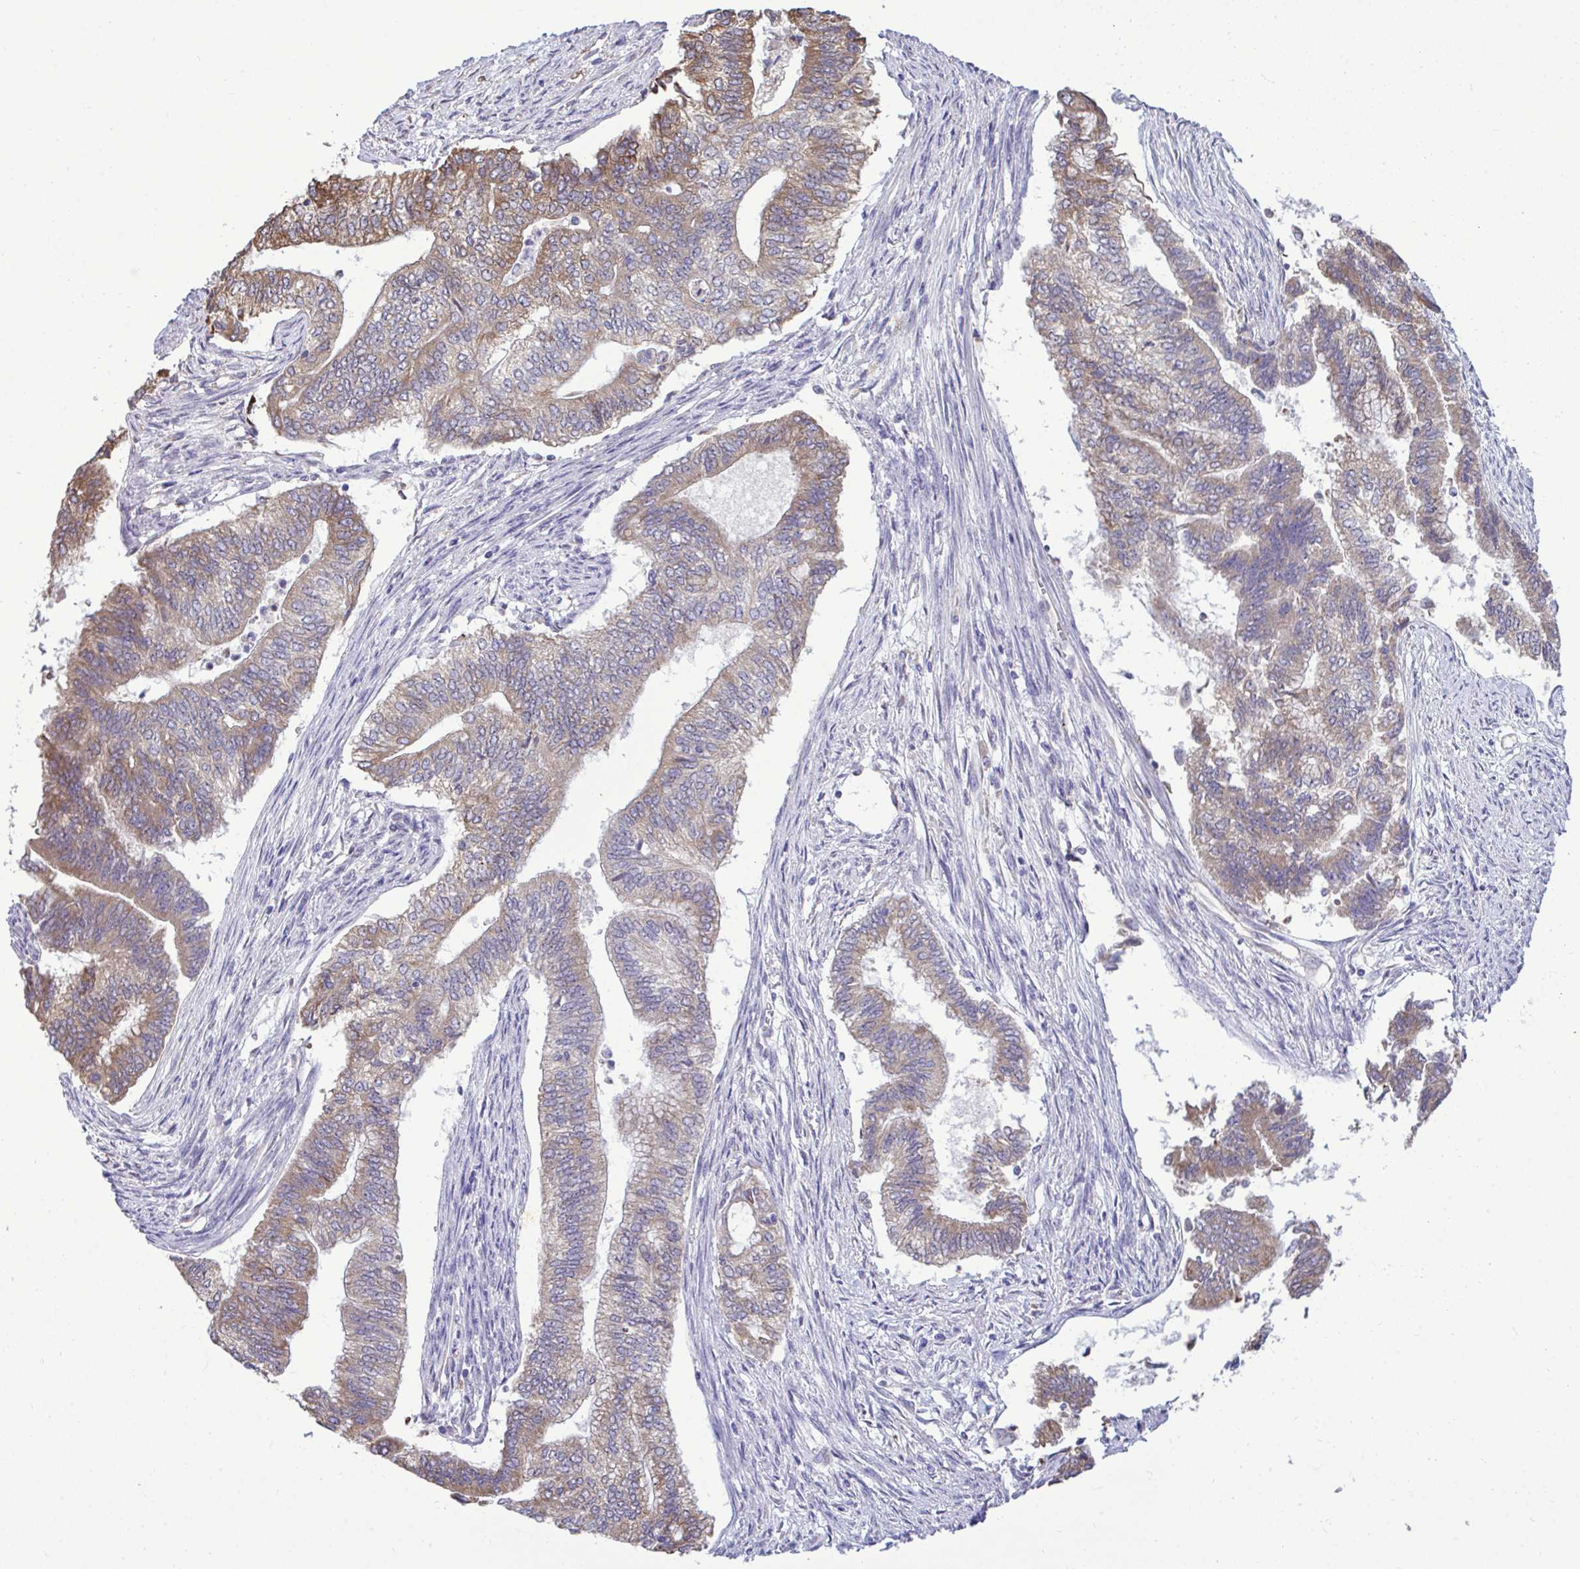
{"staining": {"intensity": "moderate", "quantity": "25%-75%", "location": "cytoplasmic/membranous"}, "tissue": "endometrial cancer", "cell_type": "Tumor cells", "image_type": "cancer", "snomed": [{"axis": "morphology", "description": "Adenocarcinoma, NOS"}, {"axis": "topography", "description": "Endometrium"}], "caption": "Moderate cytoplasmic/membranous positivity is identified in about 25%-75% of tumor cells in endometrial adenocarcinoma.", "gene": "PIGK", "patient": {"sex": "female", "age": 65}}